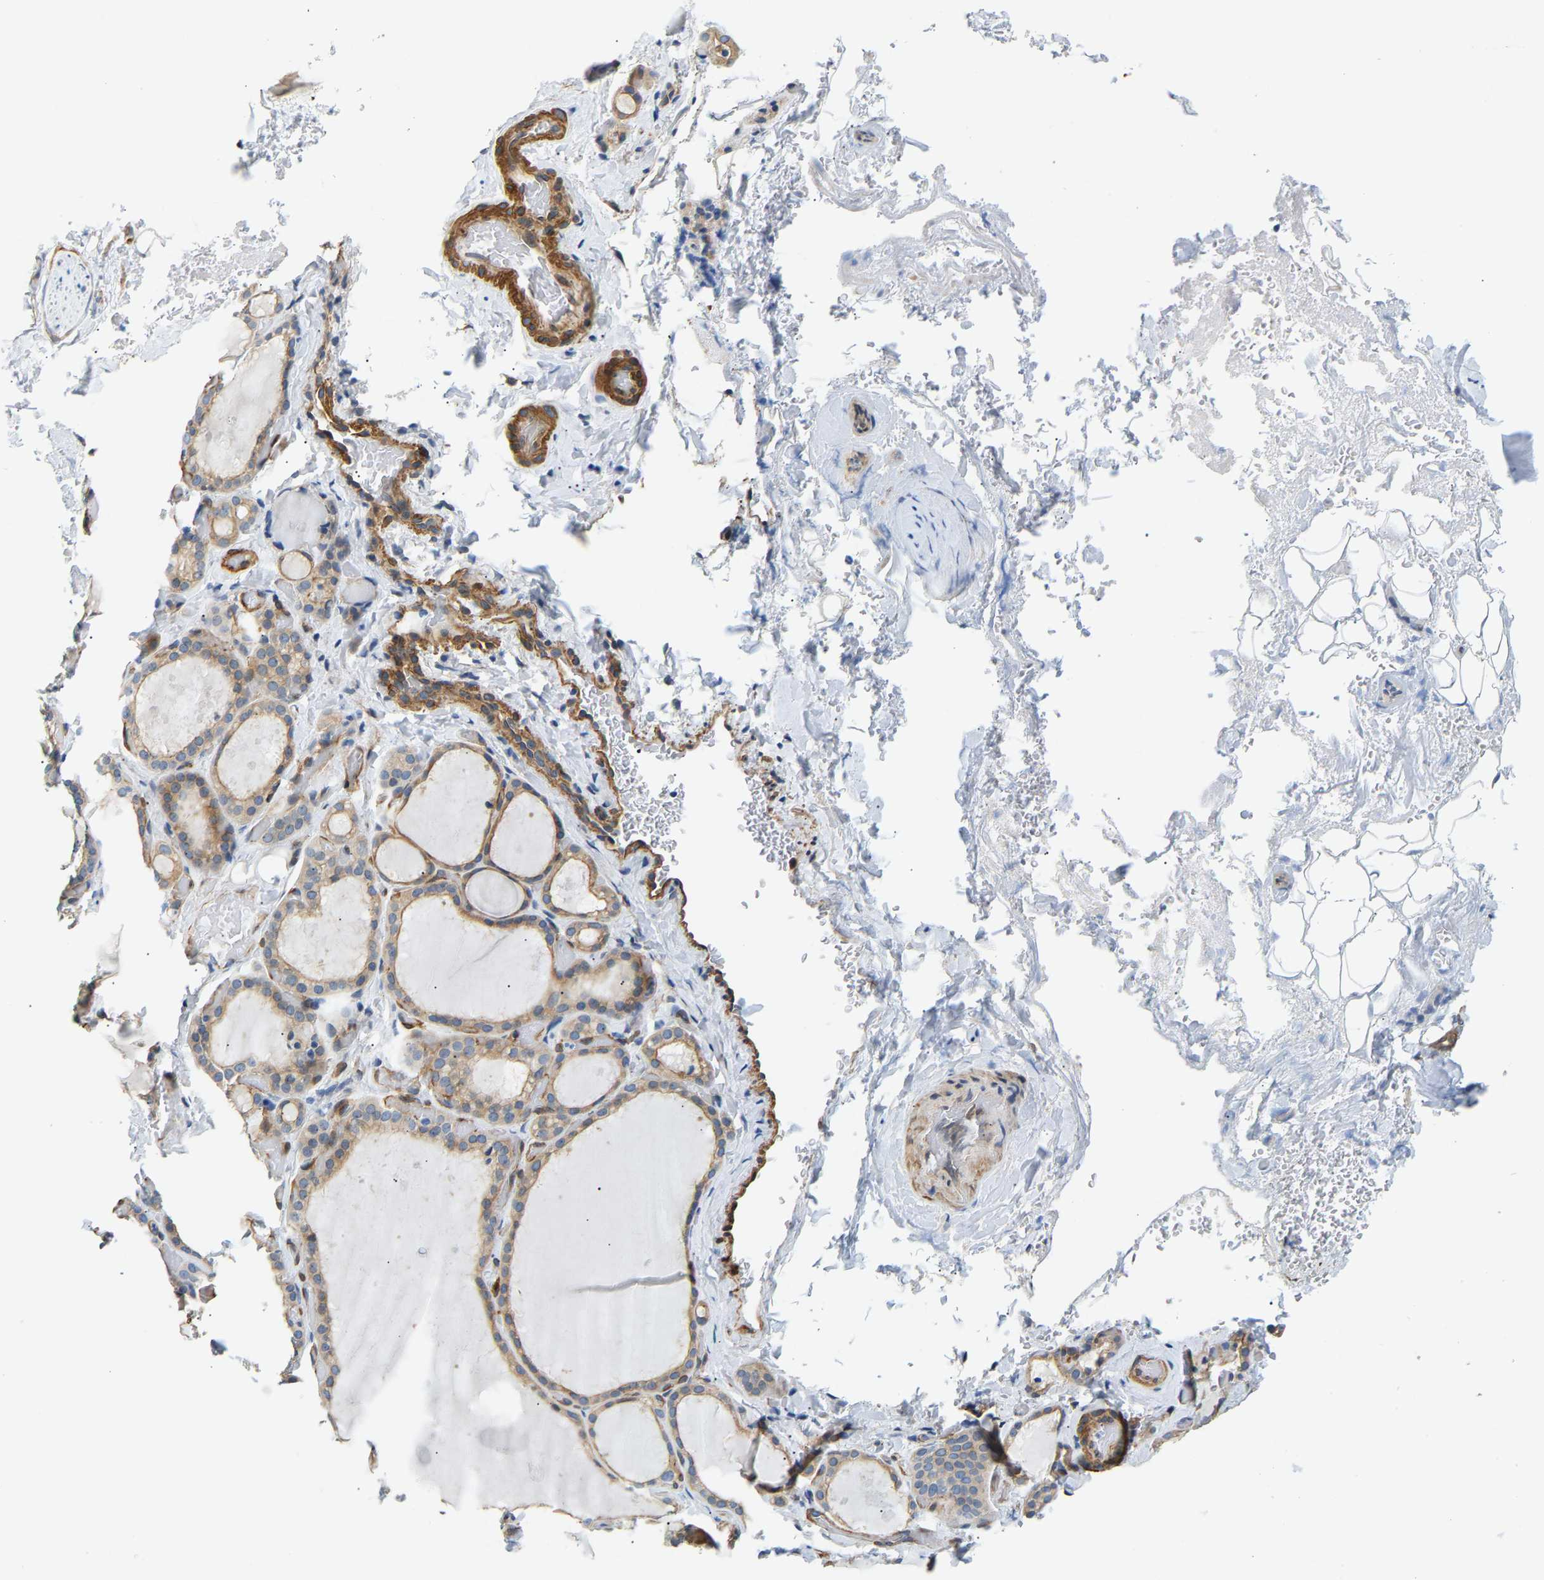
{"staining": {"intensity": "moderate", "quantity": "<25%", "location": "cytoplasmic/membranous"}, "tissue": "thyroid gland", "cell_type": "Glandular cells", "image_type": "normal", "snomed": [{"axis": "morphology", "description": "Normal tissue, NOS"}, {"axis": "topography", "description": "Thyroid gland"}], "caption": "High-magnification brightfield microscopy of normal thyroid gland stained with DAB (3,3'-diaminobenzidine) (brown) and counterstained with hematoxylin (blue). glandular cells exhibit moderate cytoplasmic/membranous staining is seen in approximately<25% of cells. (Stains: DAB in brown, nuclei in blue, Microscopy: brightfield microscopy at high magnification).", "gene": "PAWR", "patient": {"sex": "female", "age": 44}}